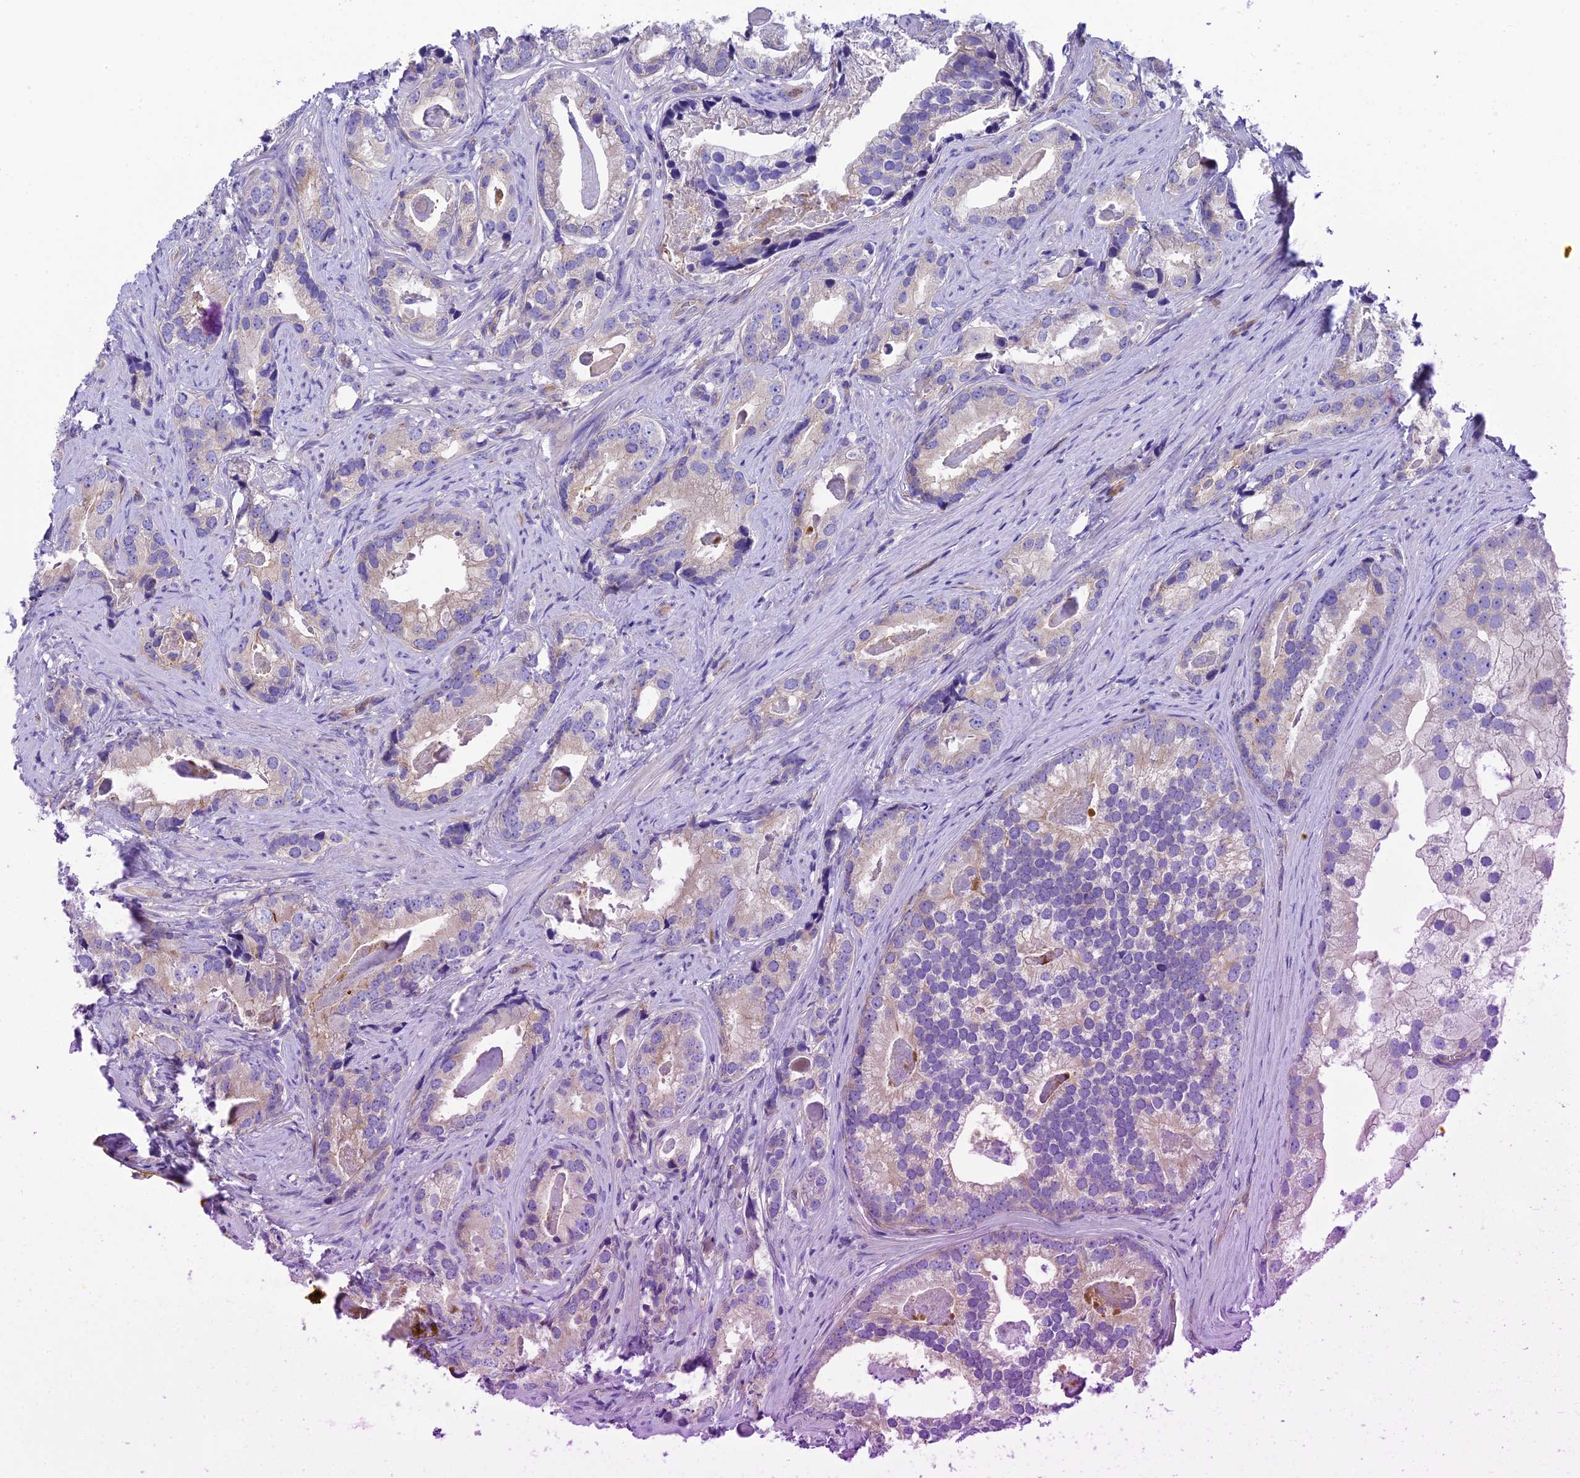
{"staining": {"intensity": "negative", "quantity": "none", "location": "none"}, "tissue": "prostate cancer", "cell_type": "Tumor cells", "image_type": "cancer", "snomed": [{"axis": "morphology", "description": "Adenocarcinoma, Low grade"}, {"axis": "topography", "description": "Prostate"}], "caption": "Immunohistochemistry photomicrograph of prostate cancer stained for a protein (brown), which reveals no positivity in tumor cells.", "gene": "PPFIA3", "patient": {"sex": "male", "age": 71}}